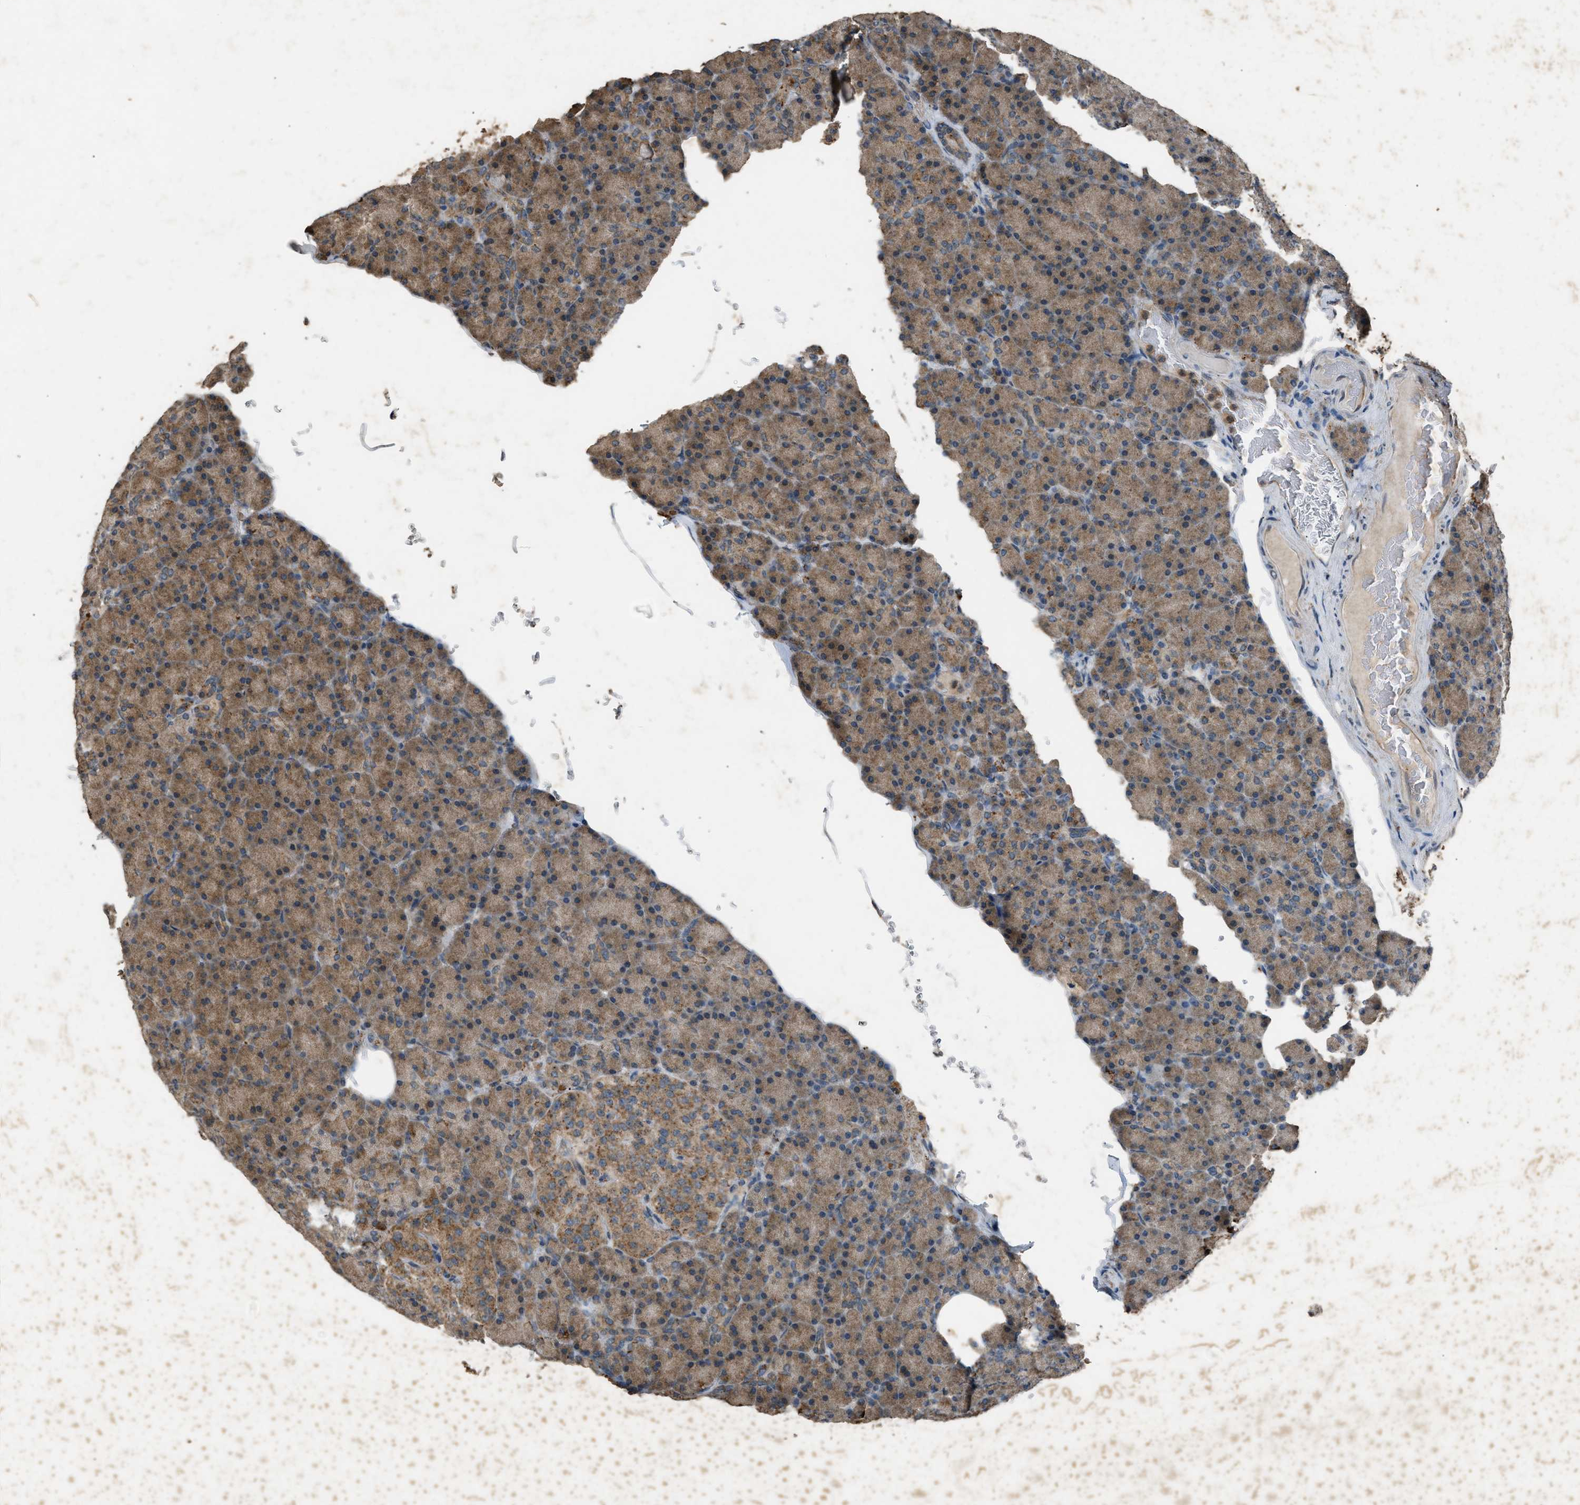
{"staining": {"intensity": "moderate", "quantity": ">75%", "location": "cytoplasmic/membranous"}, "tissue": "pancreas", "cell_type": "Exocrine glandular cells", "image_type": "normal", "snomed": [{"axis": "morphology", "description": "Normal tissue, NOS"}, {"axis": "topography", "description": "Pancreas"}], "caption": "A photomicrograph of pancreas stained for a protein shows moderate cytoplasmic/membranous brown staining in exocrine glandular cells. (DAB (3,3'-diaminobenzidine) IHC, brown staining for protein, blue staining for nuclei).", "gene": "PSMD1", "patient": {"sex": "female", "age": 43}}